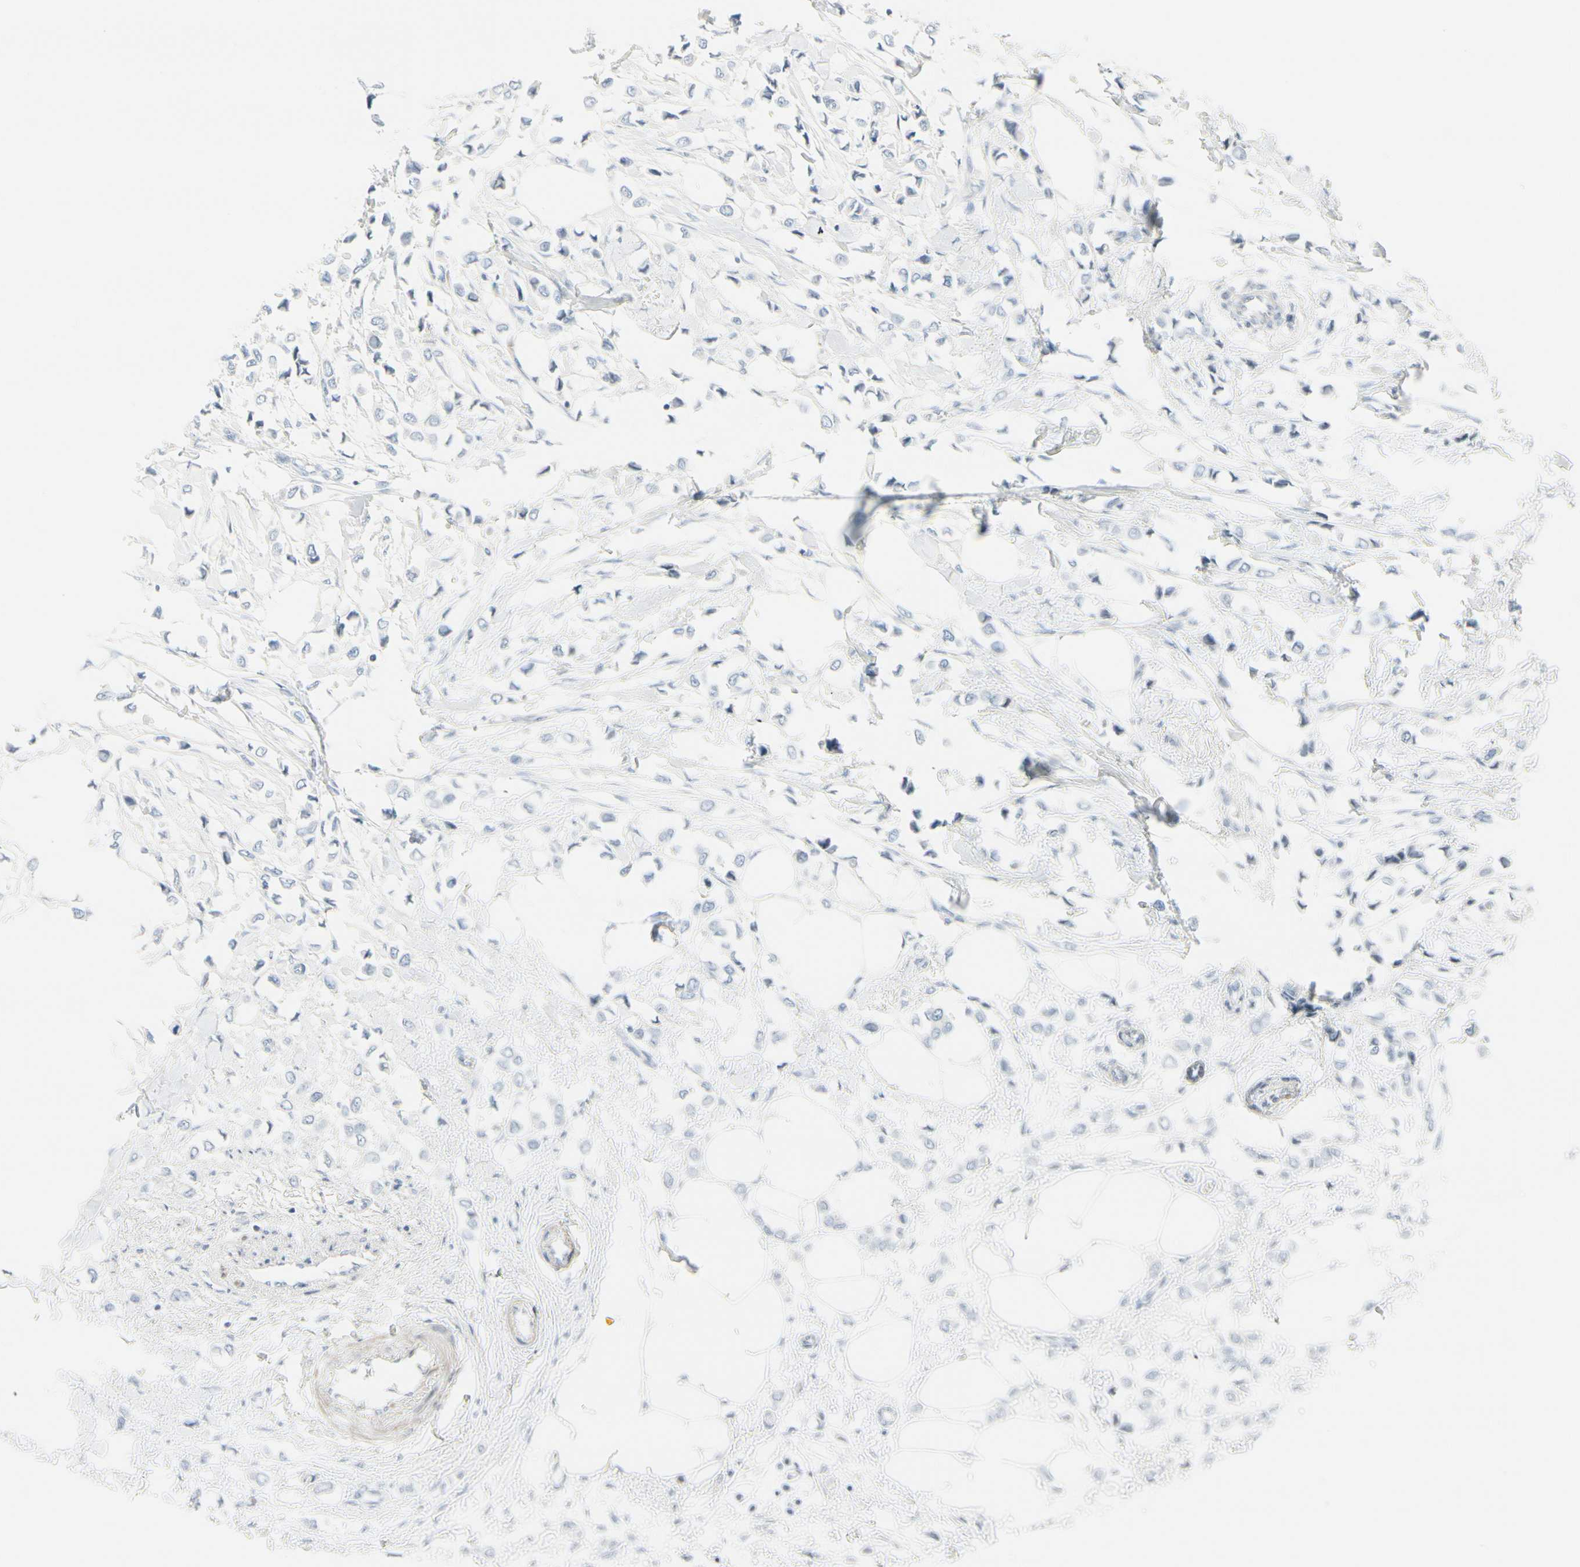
{"staining": {"intensity": "negative", "quantity": "none", "location": "none"}, "tissue": "breast cancer", "cell_type": "Tumor cells", "image_type": "cancer", "snomed": [{"axis": "morphology", "description": "Lobular carcinoma"}, {"axis": "topography", "description": "Breast"}], "caption": "The histopathology image reveals no significant positivity in tumor cells of breast lobular carcinoma.", "gene": "CDHR5", "patient": {"sex": "female", "age": 51}}